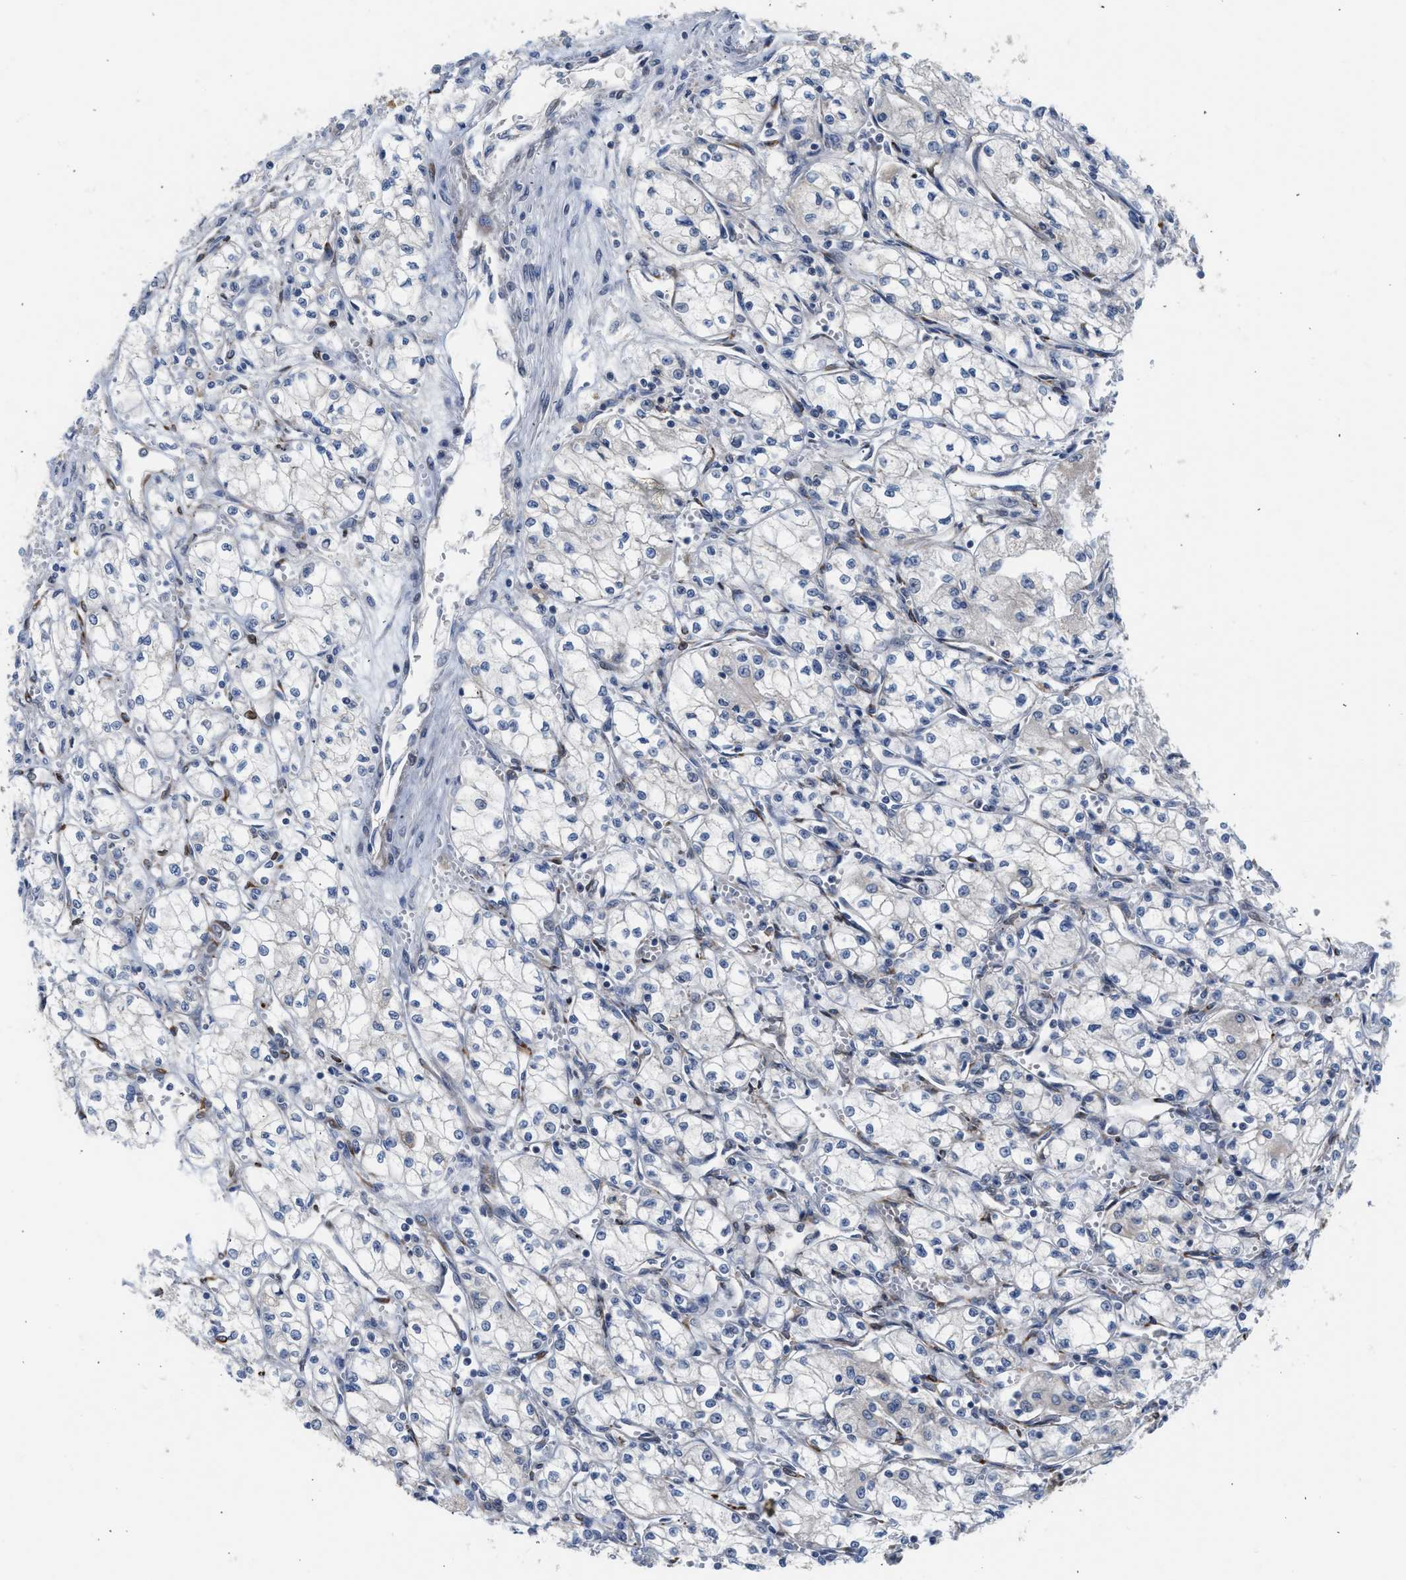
{"staining": {"intensity": "negative", "quantity": "none", "location": "none"}, "tissue": "renal cancer", "cell_type": "Tumor cells", "image_type": "cancer", "snomed": [{"axis": "morphology", "description": "Normal tissue, NOS"}, {"axis": "morphology", "description": "Adenocarcinoma, NOS"}, {"axis": "topography", "description": "Kidney"}], "caption": "The IHC photomicrograph has no significant positivity in tumor cells of renal cancer tissue.", "gene": "POLG2", "patient": {"sex": "male", "age": 59}}